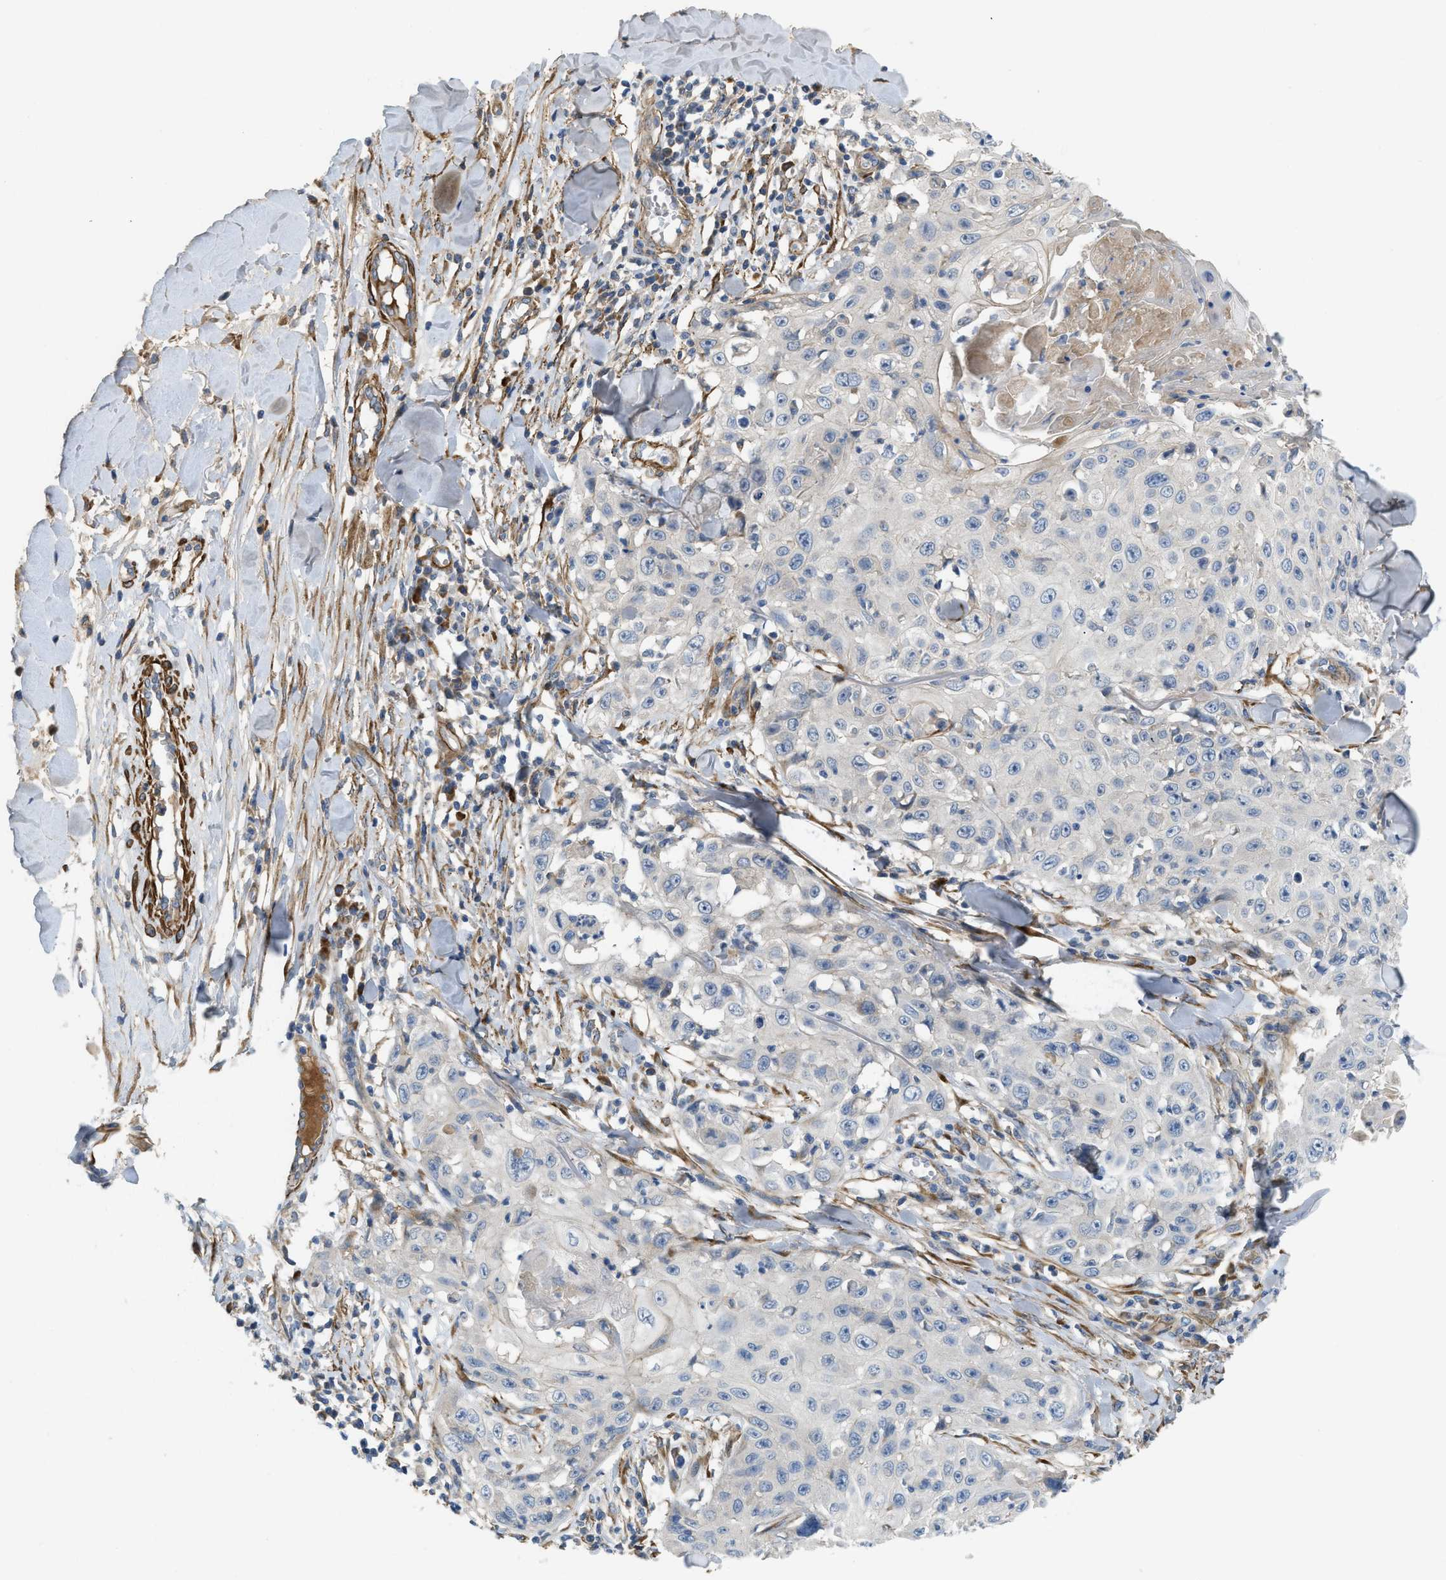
{"staining": {"intensity": "negative", "quantity": "none", "location": "none"}, "tissue": "skin cancer", "cell_type": "Tumor cells", "image_type": "cancer", "snomed": [{"axis": "morphology", "description": "Squamous cell carcinoma, NOS"}, {"axis": "topography", "description": "Skin"}], "caption": "A photomicrograph of human skin squamous cell carcinoma is negative for staining in tumor cells.", "gene": "BMPR1A", "patient": {"sex": "male", "age": 86}}